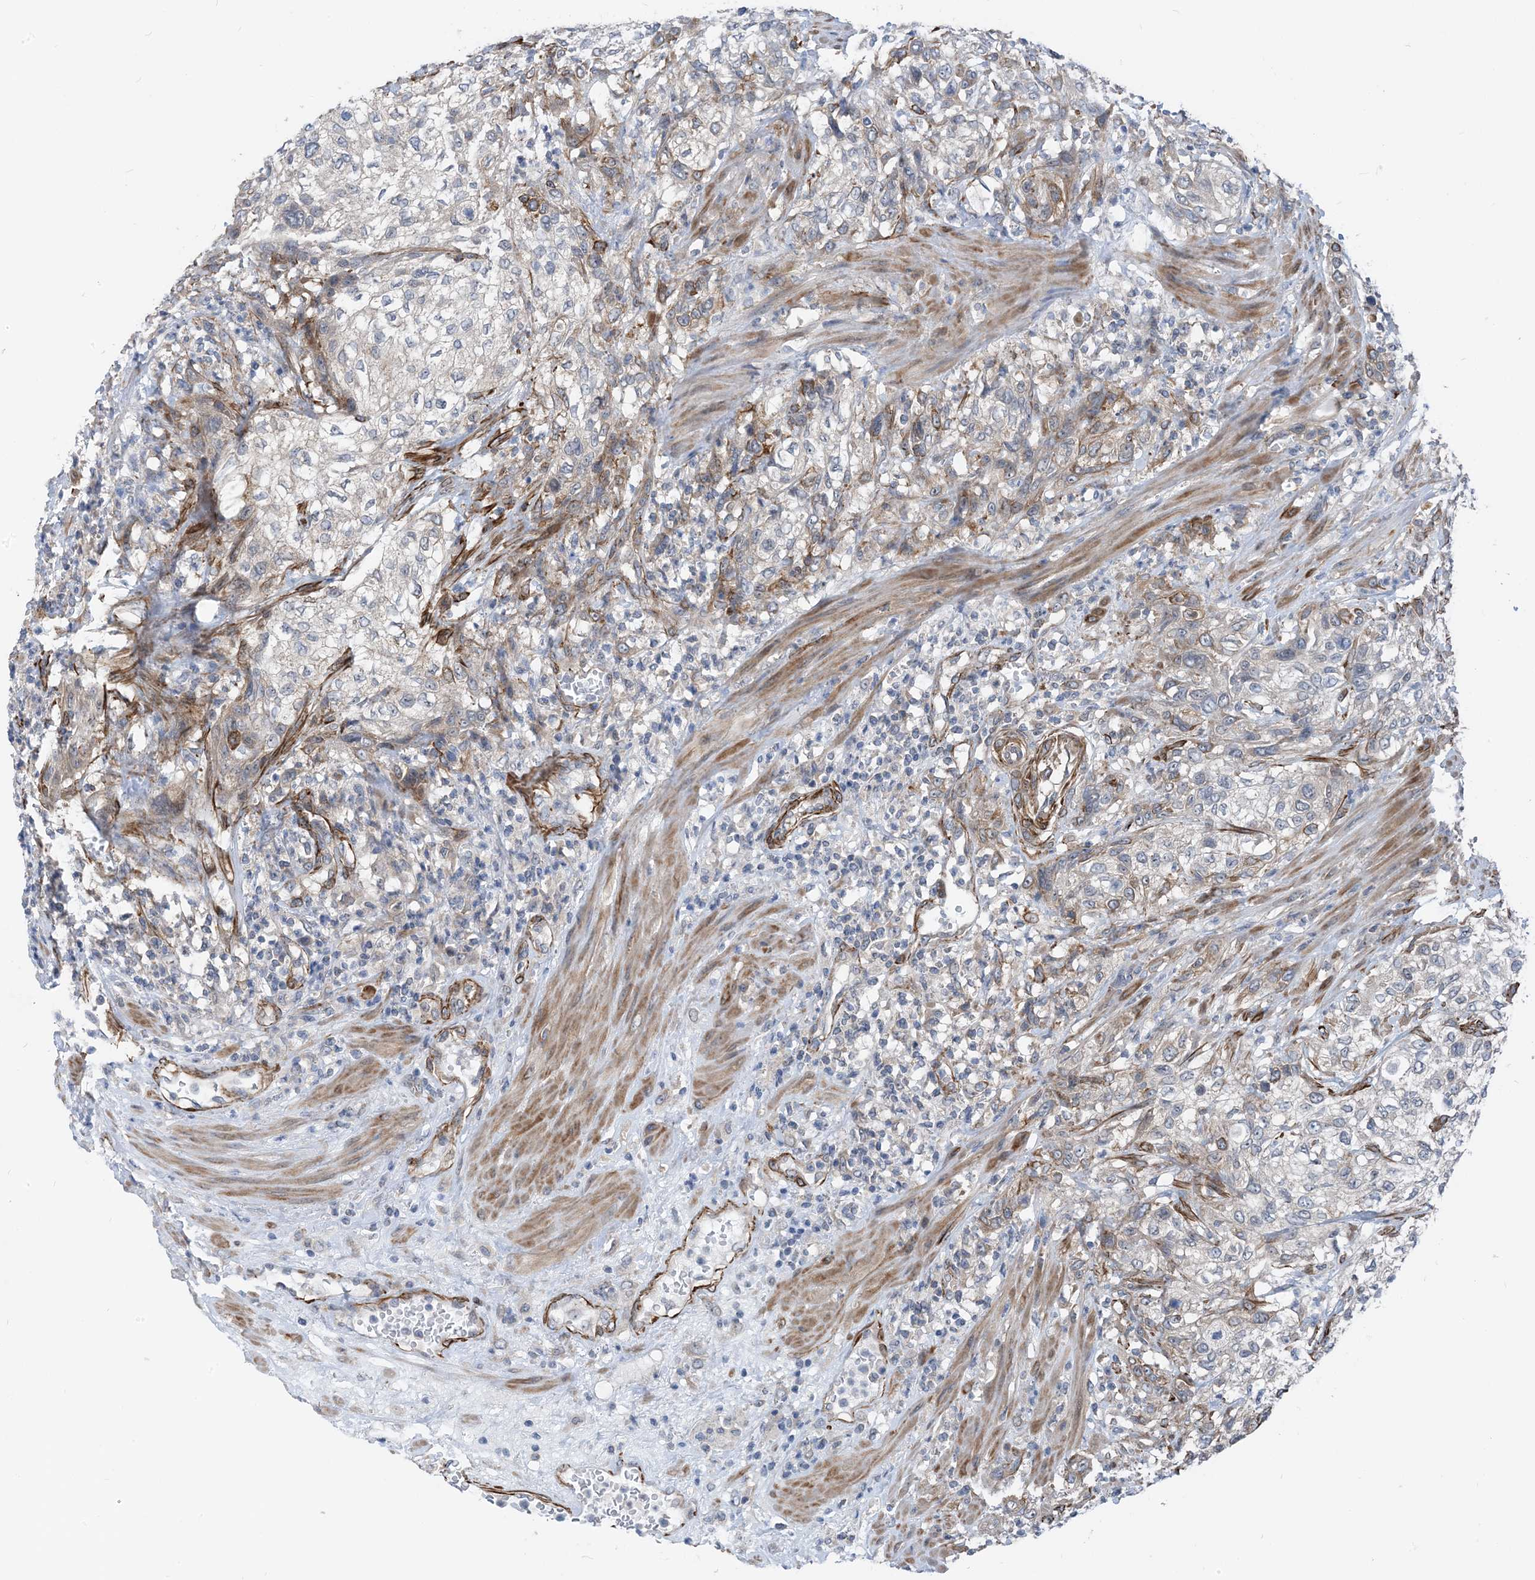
{"staining": {"intensity": "negative", "quantity": "none", "location": "none"}, "tissue": "urothelial cancer", "cell_type": "Tumor cells", "image_type": "cancer", "snomed": [{"axis": "morphology", "description": "Urothelial carcinoma, High grade"}, {"axis": "topography", "description": "Urinary bladder"}], "caption": "An image of human urothelial carcinoma (high-grade) is negative for staining in tumor cells.", "gene": "PLEKHA3", "patient": {"sex": "male", "age": 35}}